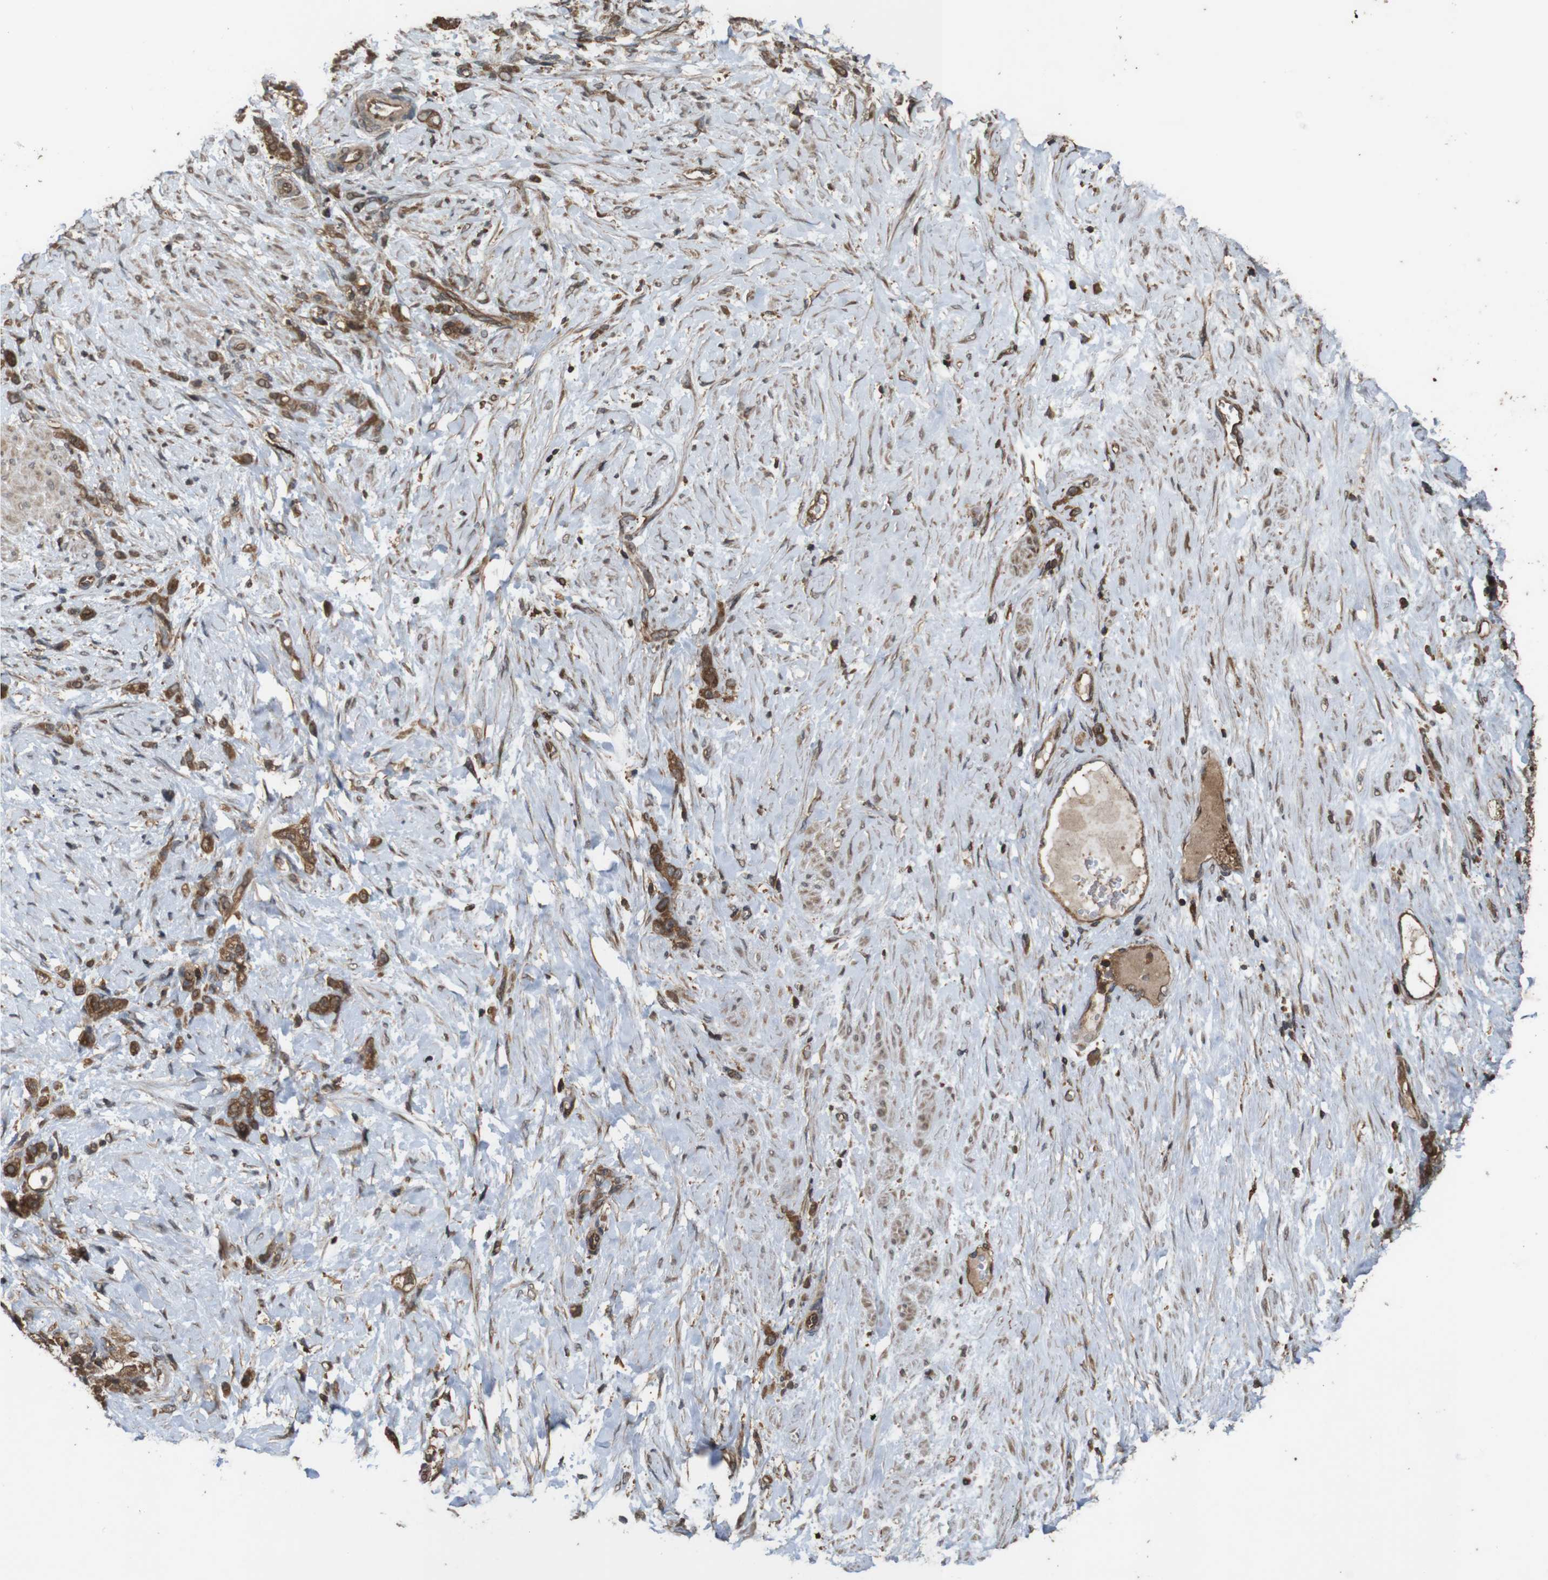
{"staining": {"intensity": "moderate", "quantity": ">75%", "location": "cytoplasmic/membranous"}, "tissue": "stomach cancer", "cell_type": "Tumor cells", "image_type": "cancer", "snomed": [{"axis": "morphology", "description": "Adenocarcinoma, NOS"}, {"axis": "topography", "description": "Stomach"}], "caption": "Protein analysis of stomach cancer (adenocarcinoma) tissue shows moderate cytoplasmic/membranous positivity in approximately >75% of tumor cells. (Brightfield microscopy of DAB IHC at high magnification).", "gene": "BAG4", "patient": {"sex": "male", "age": 82}}